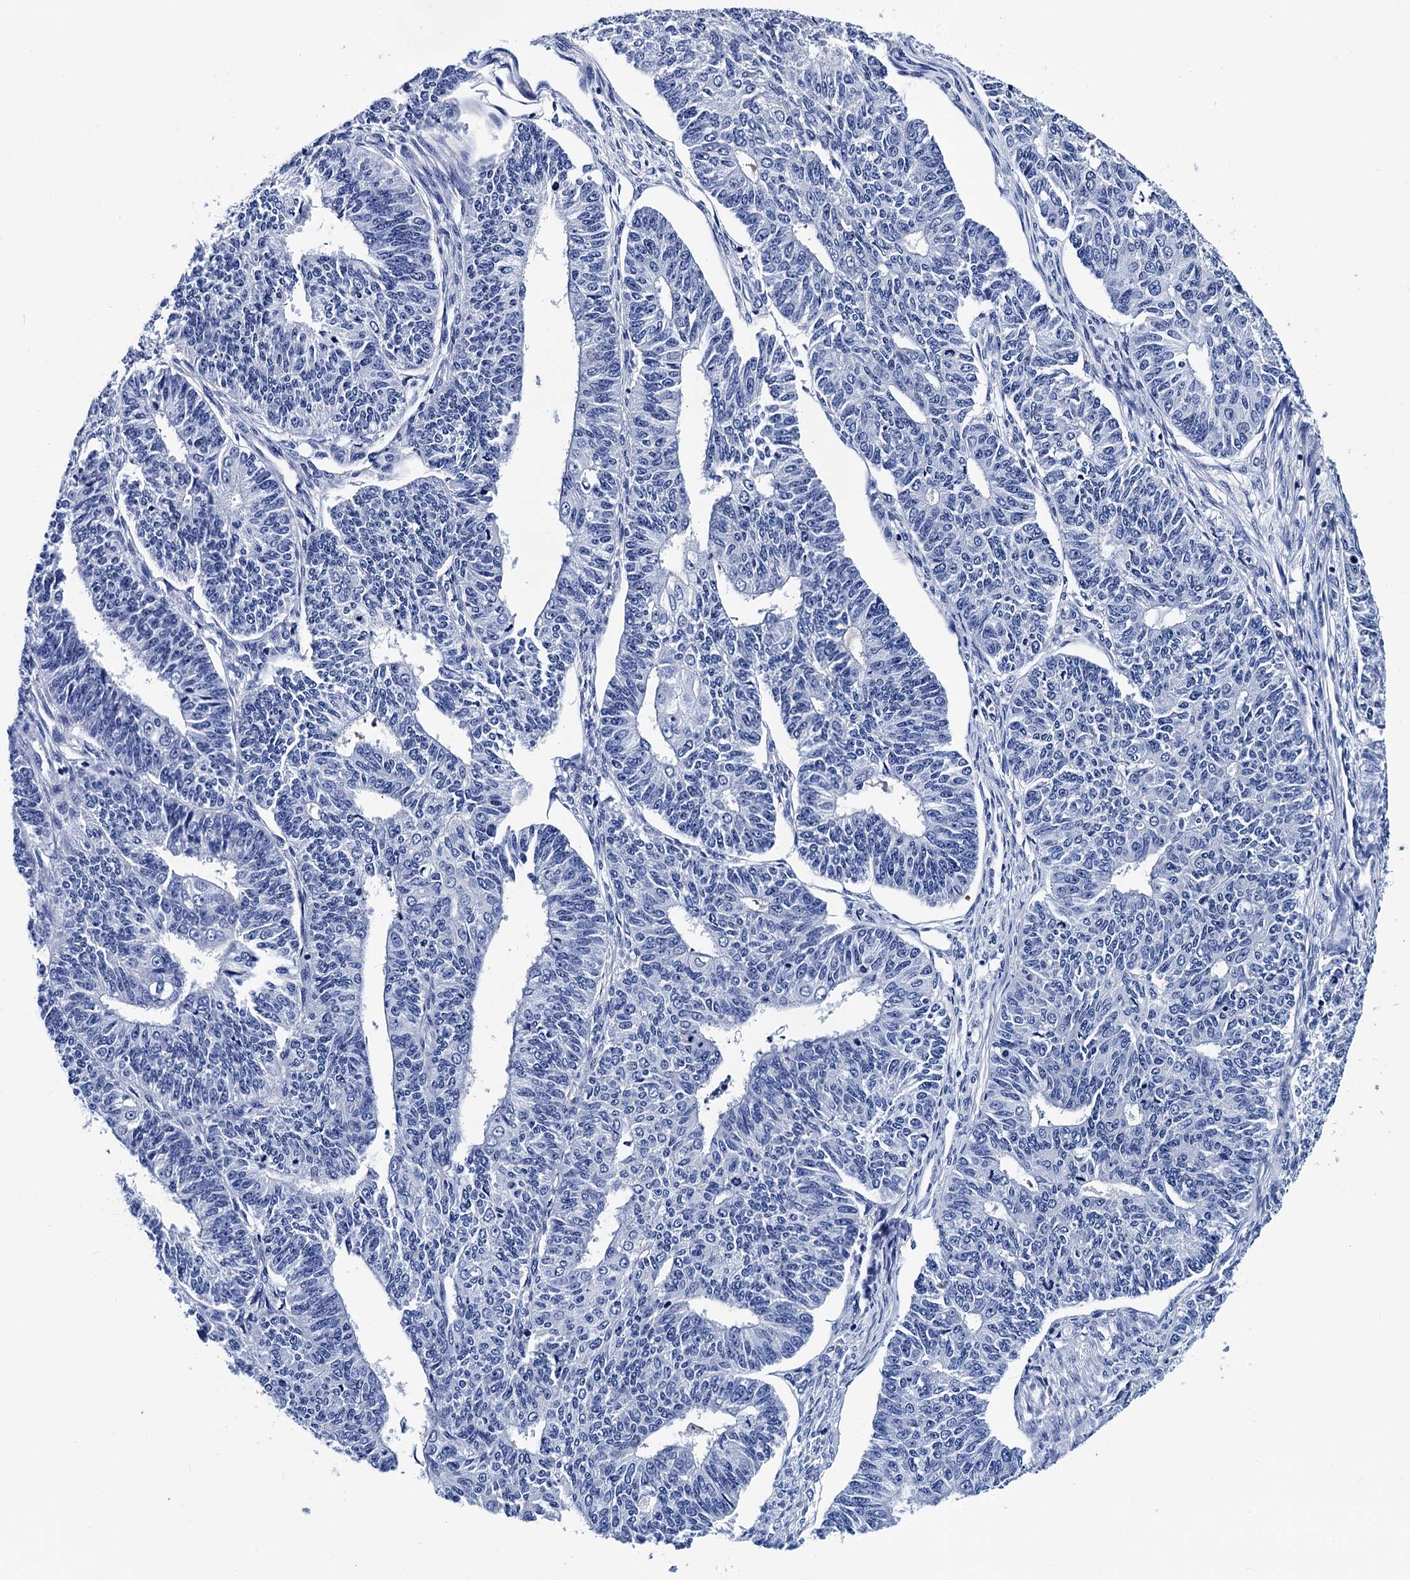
{"staining": {"intensity": "negative", "quantity": "none", "location": "none"}, "tissue": "endometrial cancer", "cell_type": "Tumor cells", "image_type": "cancer", "snomed": [{"axis": "morphology", "description": "Adenocarcinoma, NOS"}, {"axis": "topography", "description": "Endometrium"}], "caption": "Immunohistochemistry (IHC) histopathology image of human adenocarcinoma (endometrial) stained for a protein (brown), which displays no positivity in tumor cells. (Stains: DAB immunohistochemistry with hematoxylin counter stain, Microscopy: brightfield microscopy at high magnification).", "gene": "MYBPC3", "patient": {"sex": "female", "age": 32}}